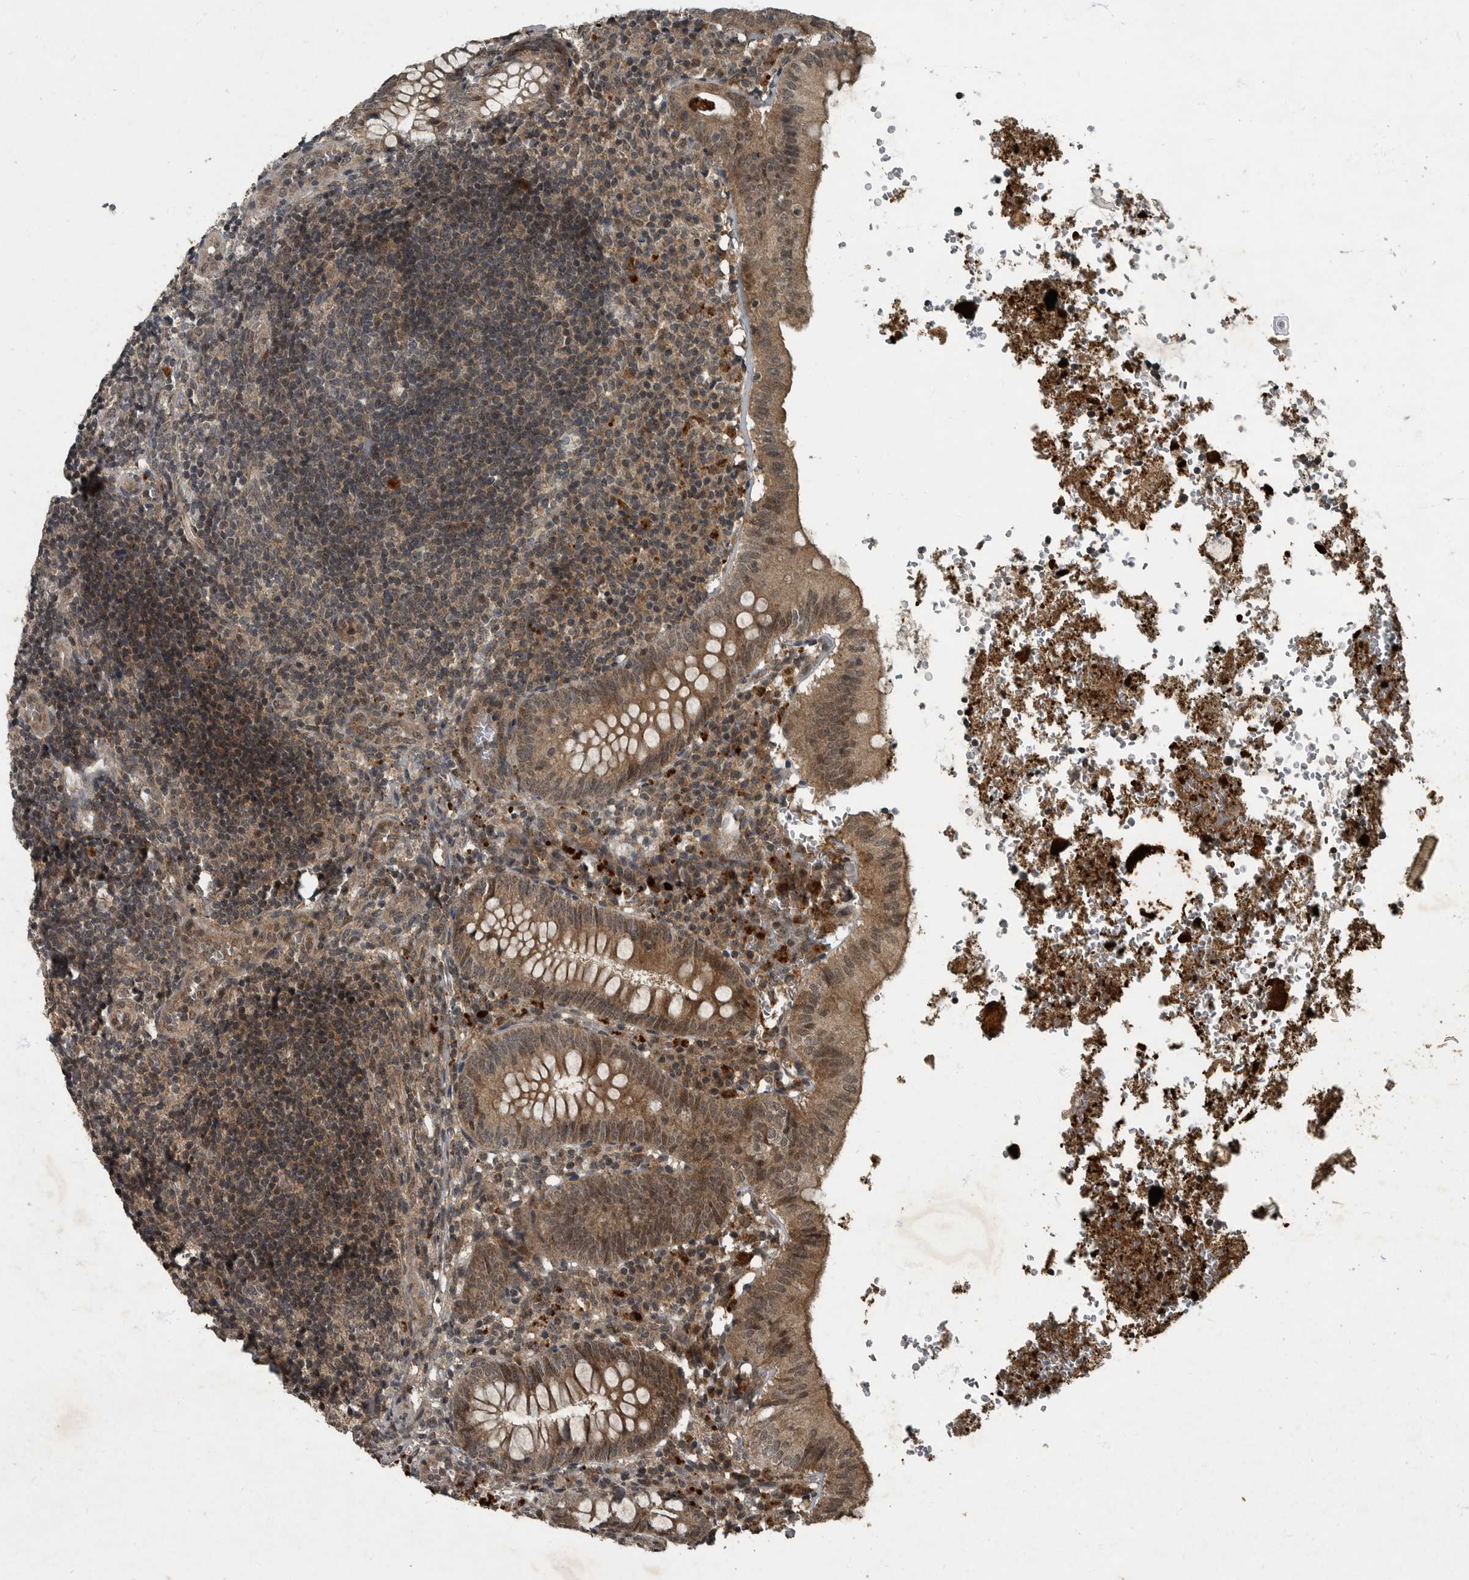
{"staining": {"intensity": "moderate", "quantity": ">75%", "location": "cytoplasmic/membranous"}, "tissue": "appendix", "cell_type": "Glandular cells", "image_type": "normal", "snomed": [{"axis": "morphology", "description": "Normal tissue, NOS"}, {"axis": "topography", "description": "Appendix"}], "caption": "Immunohistochemistry (IHC) (DAB) staining of unremarkable appendix displays moderate cytoplasmic/membranous protein expression in approximately >75% of glandular cells.", "gene": "FOXO1", "patient": {"sex": "male", "age": 8}}